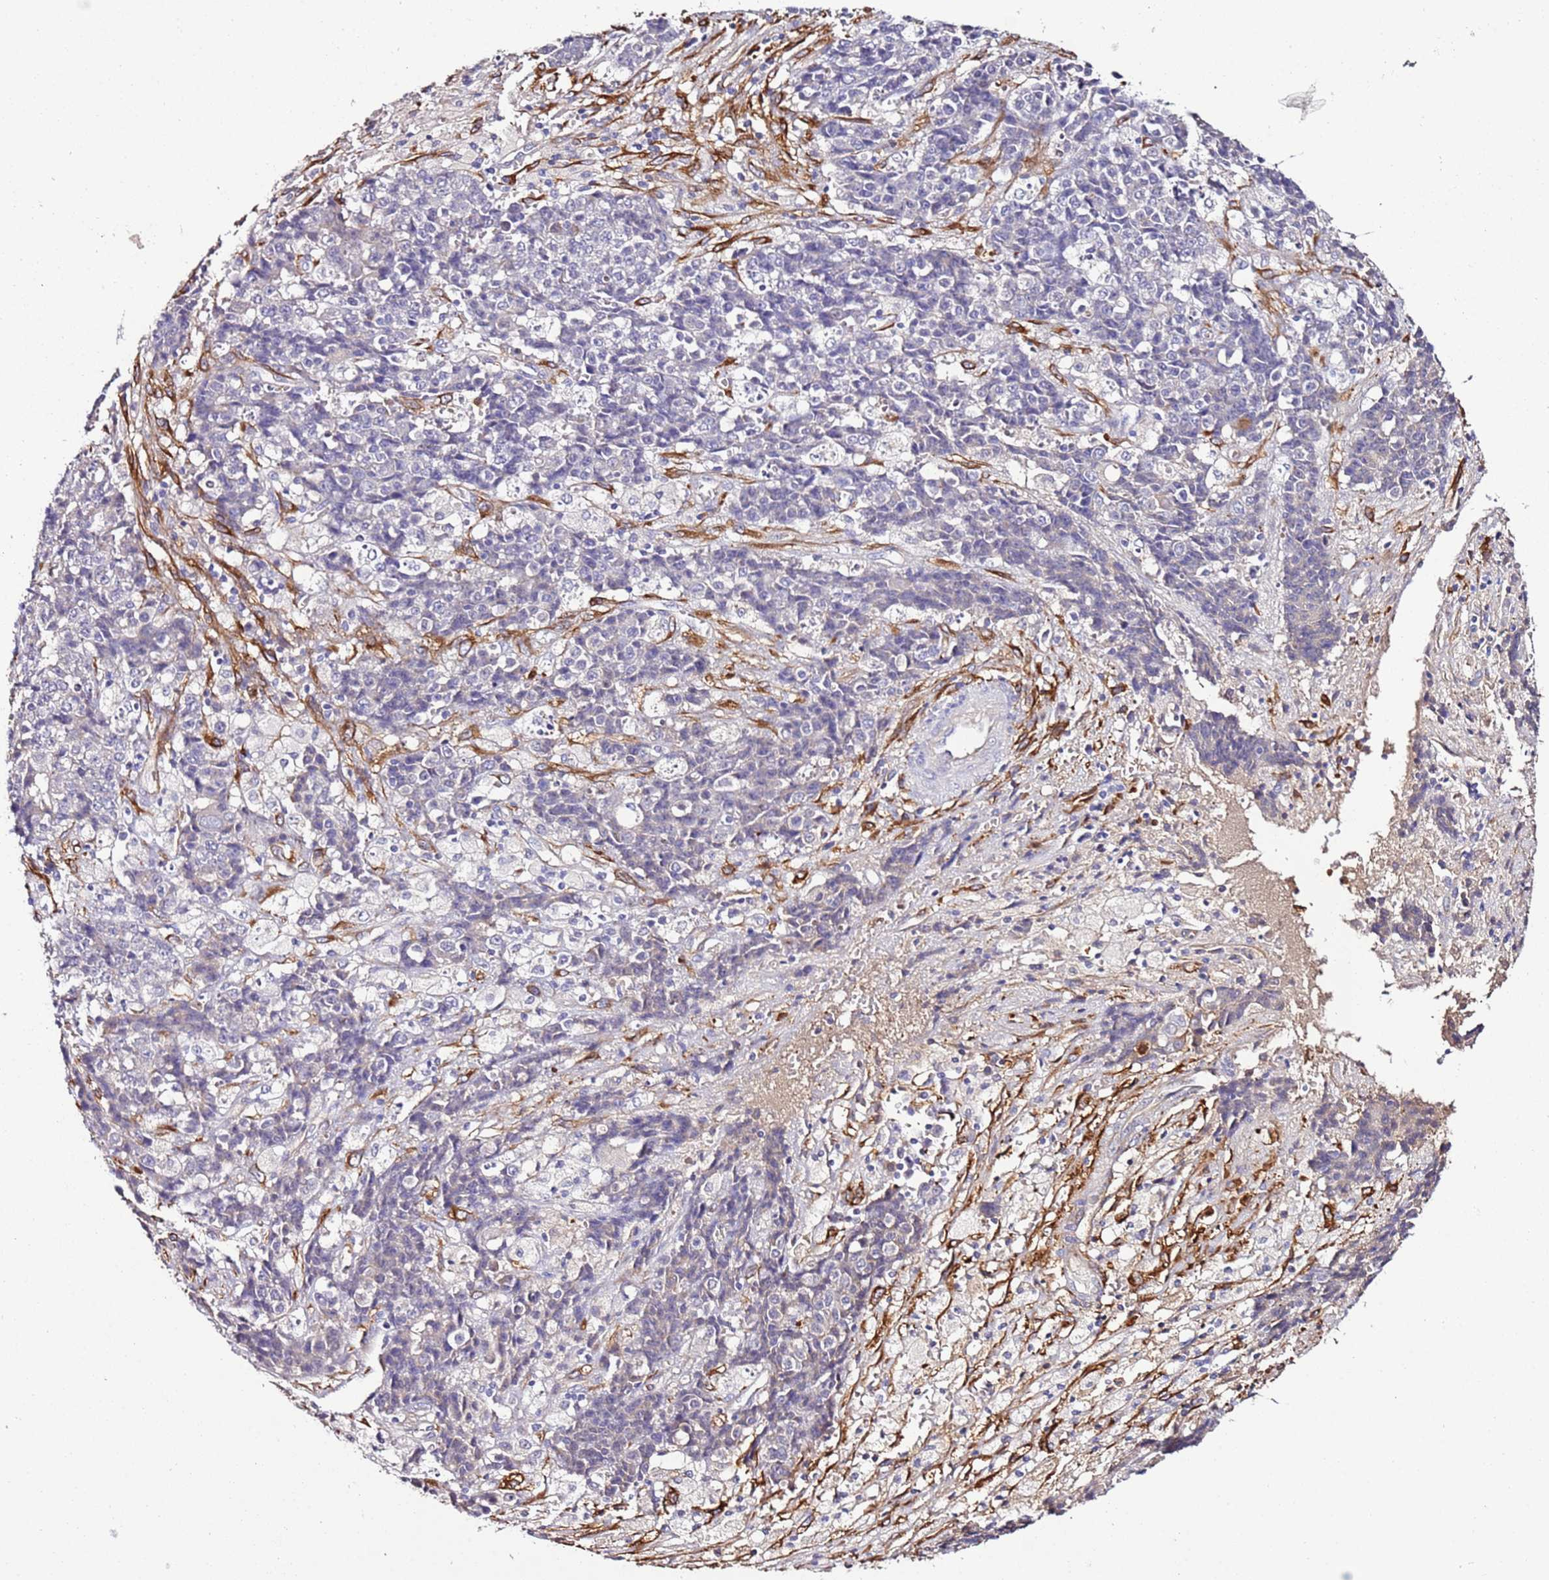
{"staining": {"intensity": "negative", "quantity": "none", "location": "none"}, "tissue": "ovarian cancer", "cell_type": "Tumor cells", "image_type": "cancer", "snomed": [{"axis": "morphology", "description": "Carcinoma, endometroid"}, {"axis": "topography", "description": "Ovary"}], "caption": "This is an immunohistochemistry (IHC) histopathology image of ovarian endometroid carcinoma. There is no expression in tumor cells.", "gene": "FAM174C", "patient": {"sex": "female", "age": 42}}